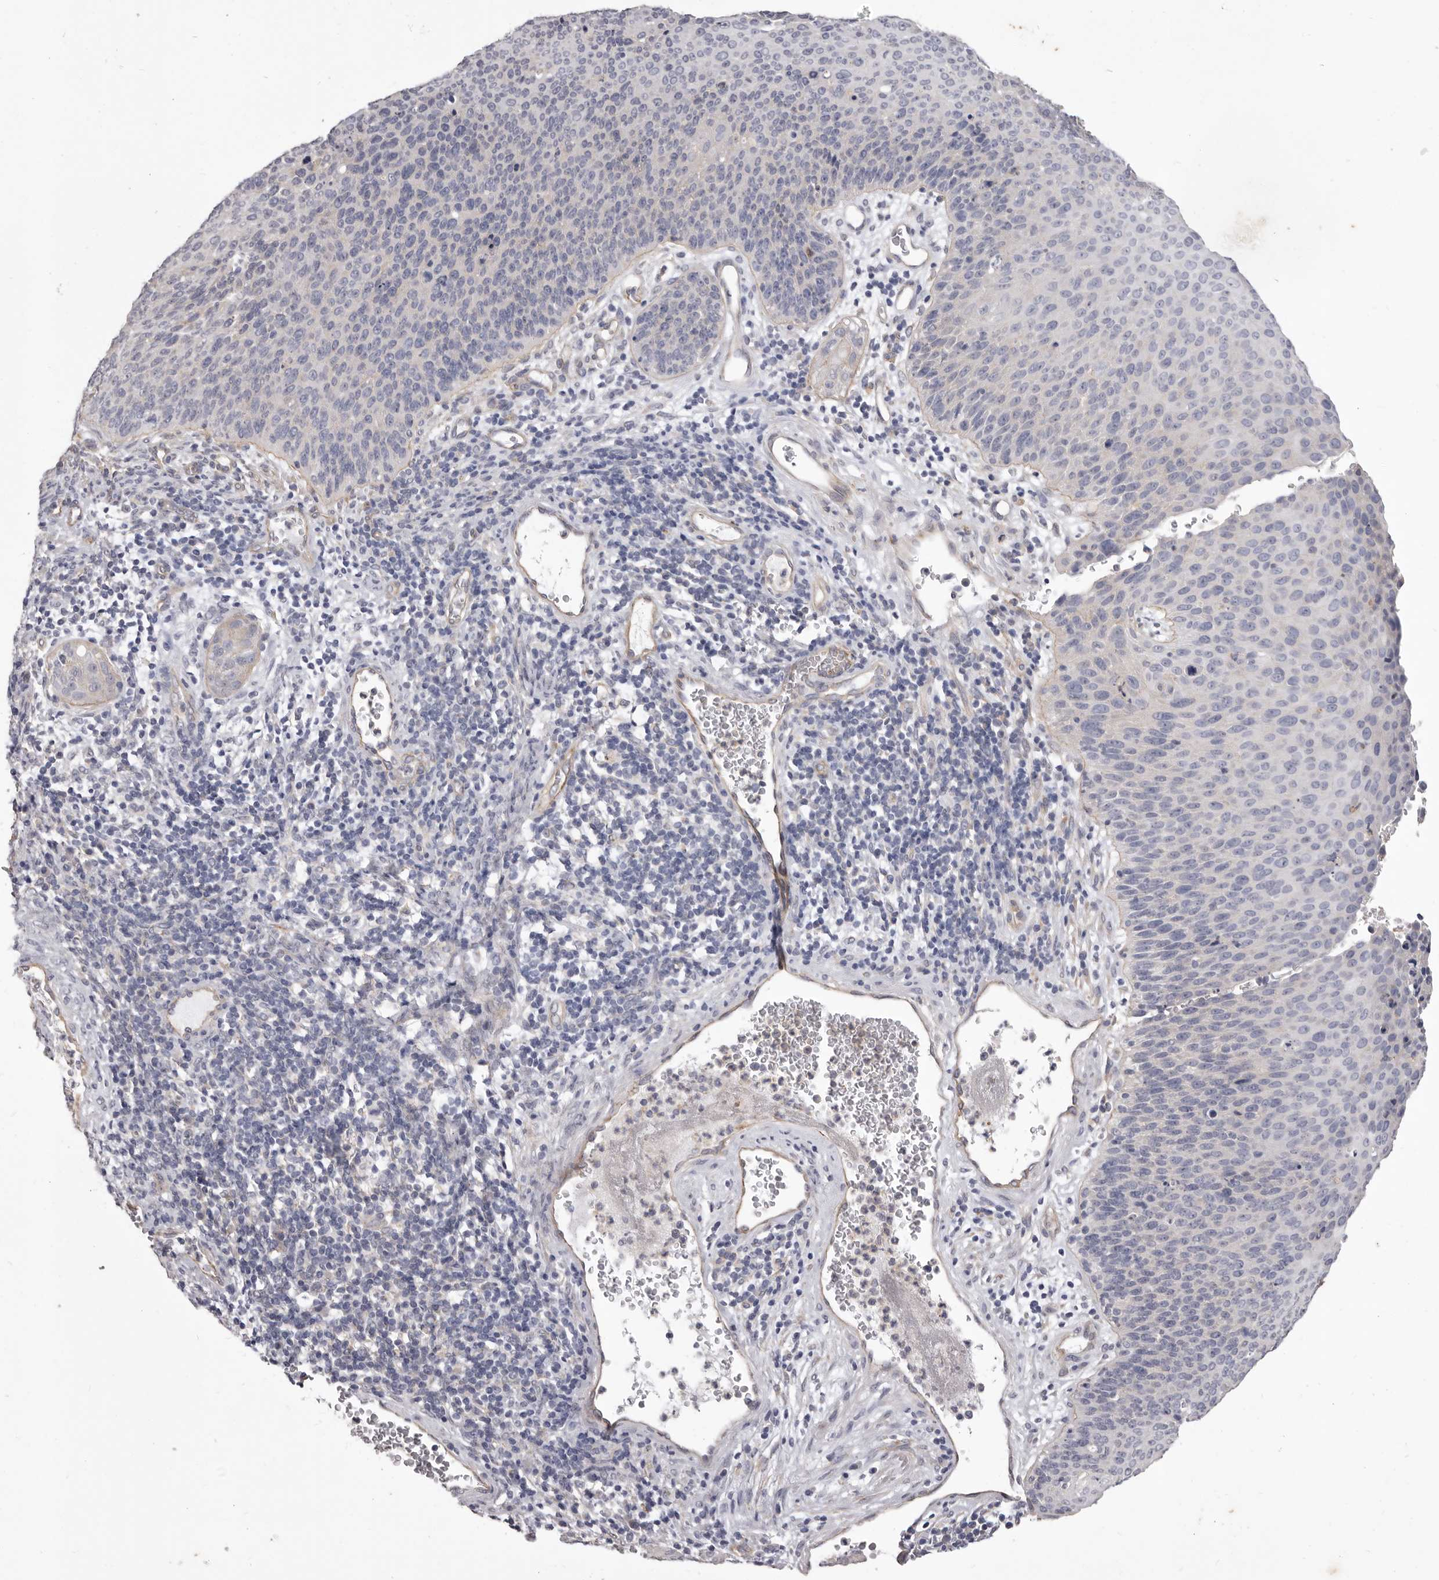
{"staining": {"intensity": "weak", "quantity": "<25%", "location": "cytoplasmic/membranous"}, "tissue": "cervical cancer", "cell_type": "Tumor cells", "image_type": "cancer", "snomed": [{"axis": "morphology", "description": "Squamous cell carcinoma, NOS"}, {"axis": "topography", "description": "Cervix"}], "caption": "DAB immunohistochemical staining of cervical cancer exhibits no significant staining in tumor cells.", "gene": "P2RX6", "patient": {"sex": "female", "age": 55}}